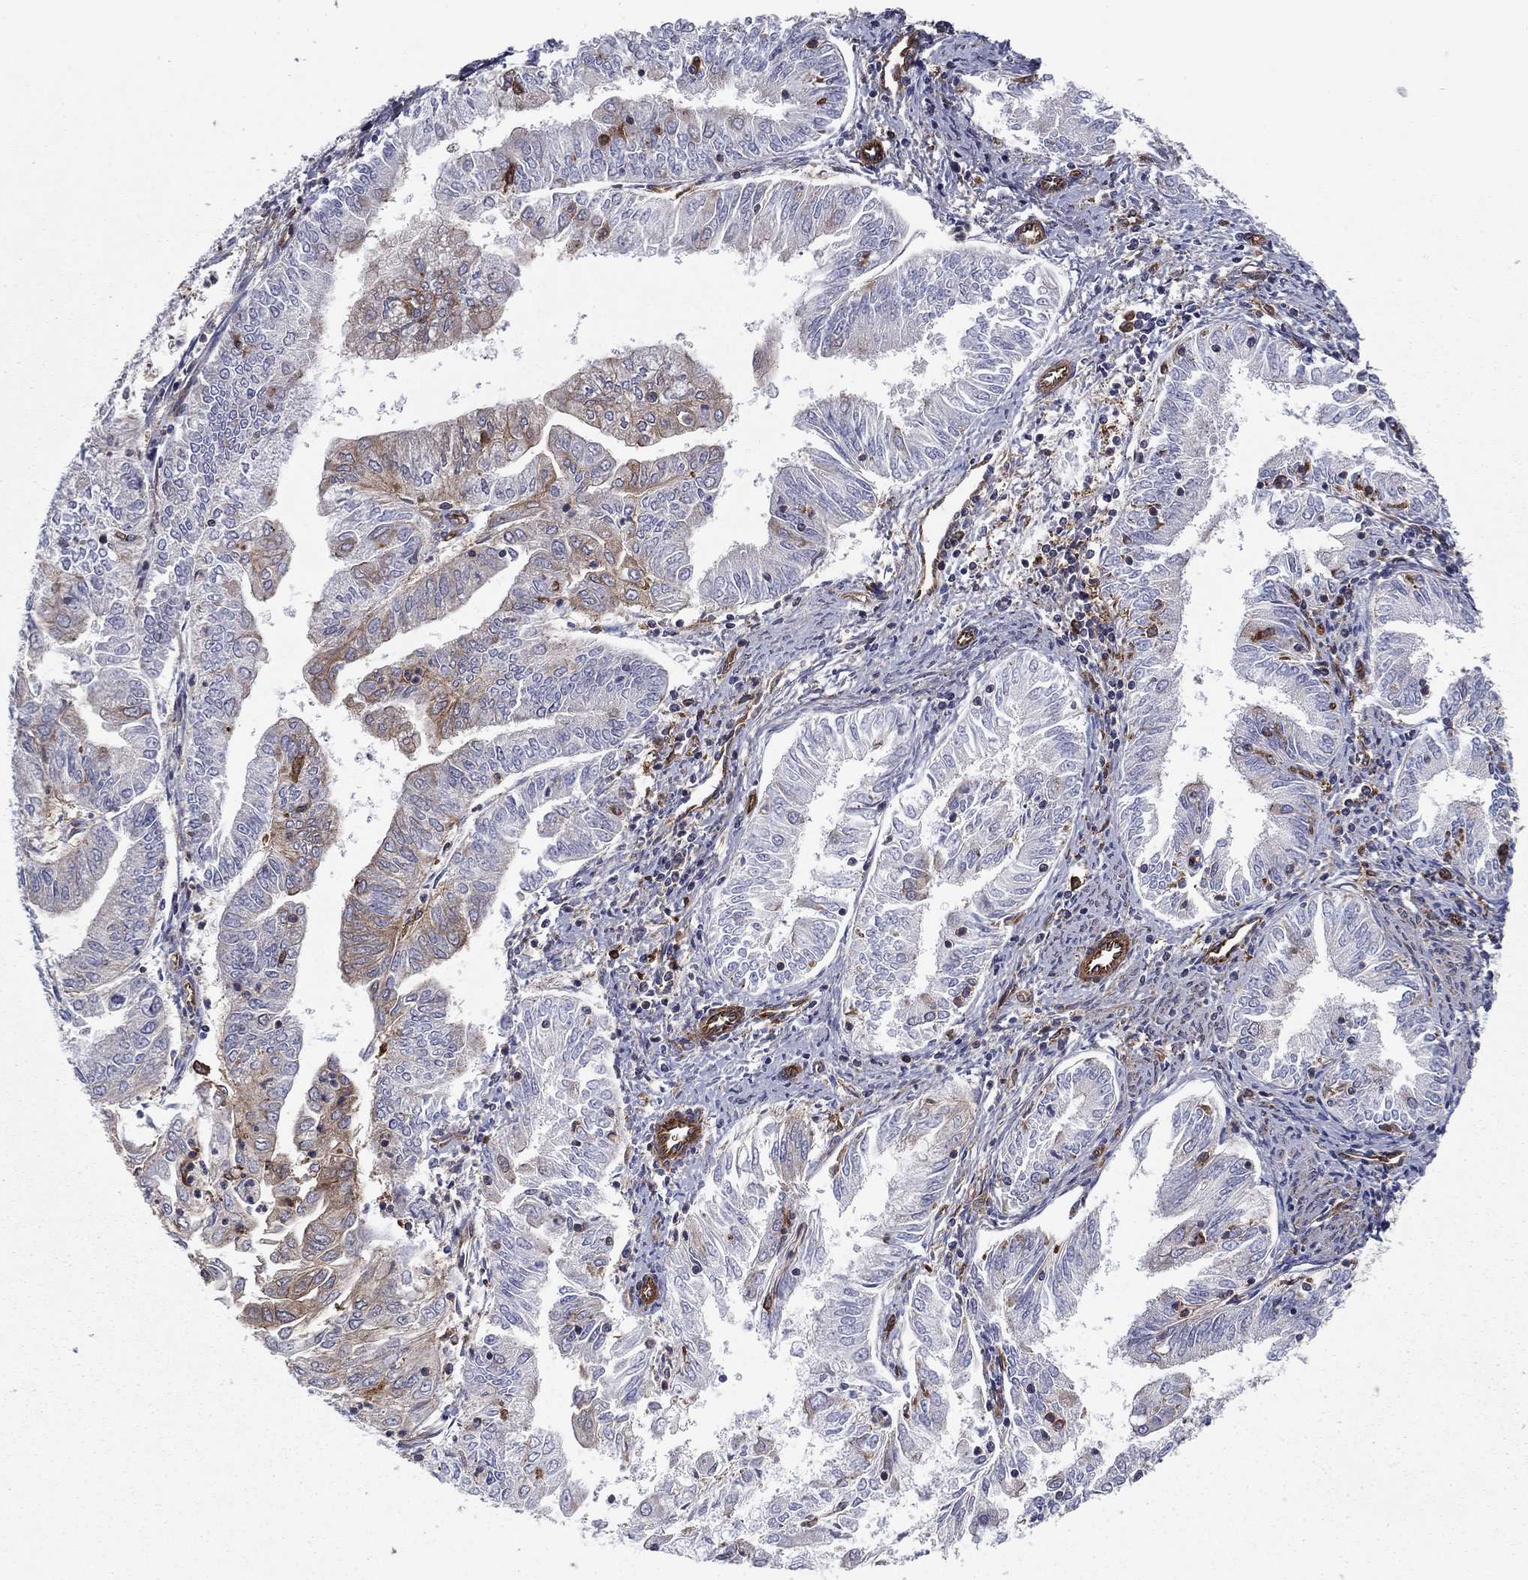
{"staining": {"intensity": "strong", "quantity": "<25%", "location": "cytoplasmic/membranous"}, "tissue": "endometrial cancer", "cell_type": "Tumor cells", "image_type": "cancer", "snomed": [{"axis": "morphology", "description": "Adenocarcinoma, NOS"}, {"axis": "topography", "description": "Endometrium"}], "caption": "High-power microscopy captured an immunohistochemistry (IHC) photomicrograph of endometrial cancer, revealing strong cytoplasmic/membranous staining in approximately <25% of tumor cells.", "gene": "EHBP1L1", "patient": {"sex": "female", "age": 56}}